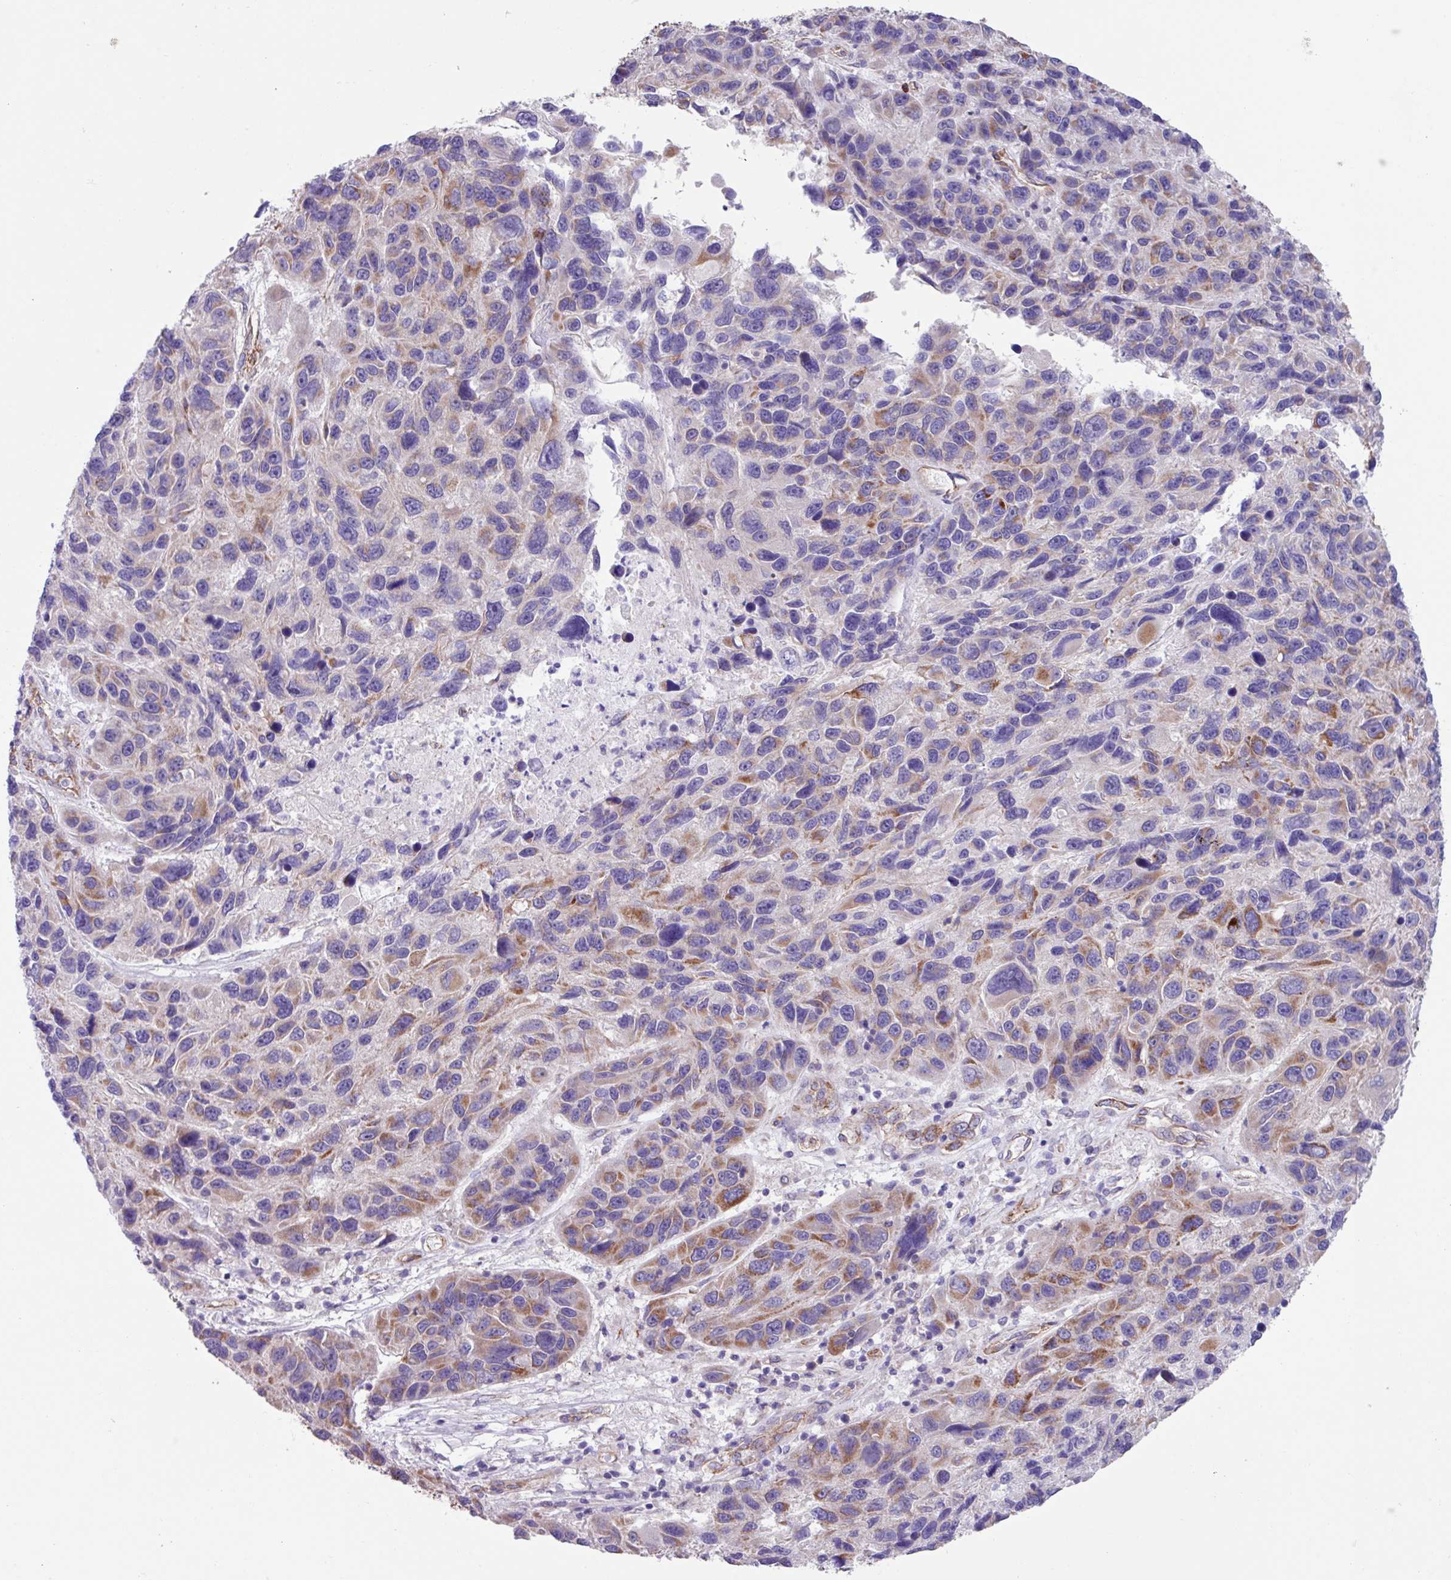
{"staining": {"intensity": "moderate", "quantity": "<25%", "location": "cytoplasmic/membranous"}, "tissue": "melanoma", "cell_type": "Tumor cells", "image_type": "cancer", "snomed": [{"axis": "morphology", "description": "Malignant melanoma, NOS"}, {"axis": "topography", "description": "Skin"}], "caption": "Protein staining reveals moderate cytoplasmic/membranous positivity in approximately <25% of tumor cells in melanoma.", "gene": "OTULIN", "patient": {"sex": "male", "age": 53}}